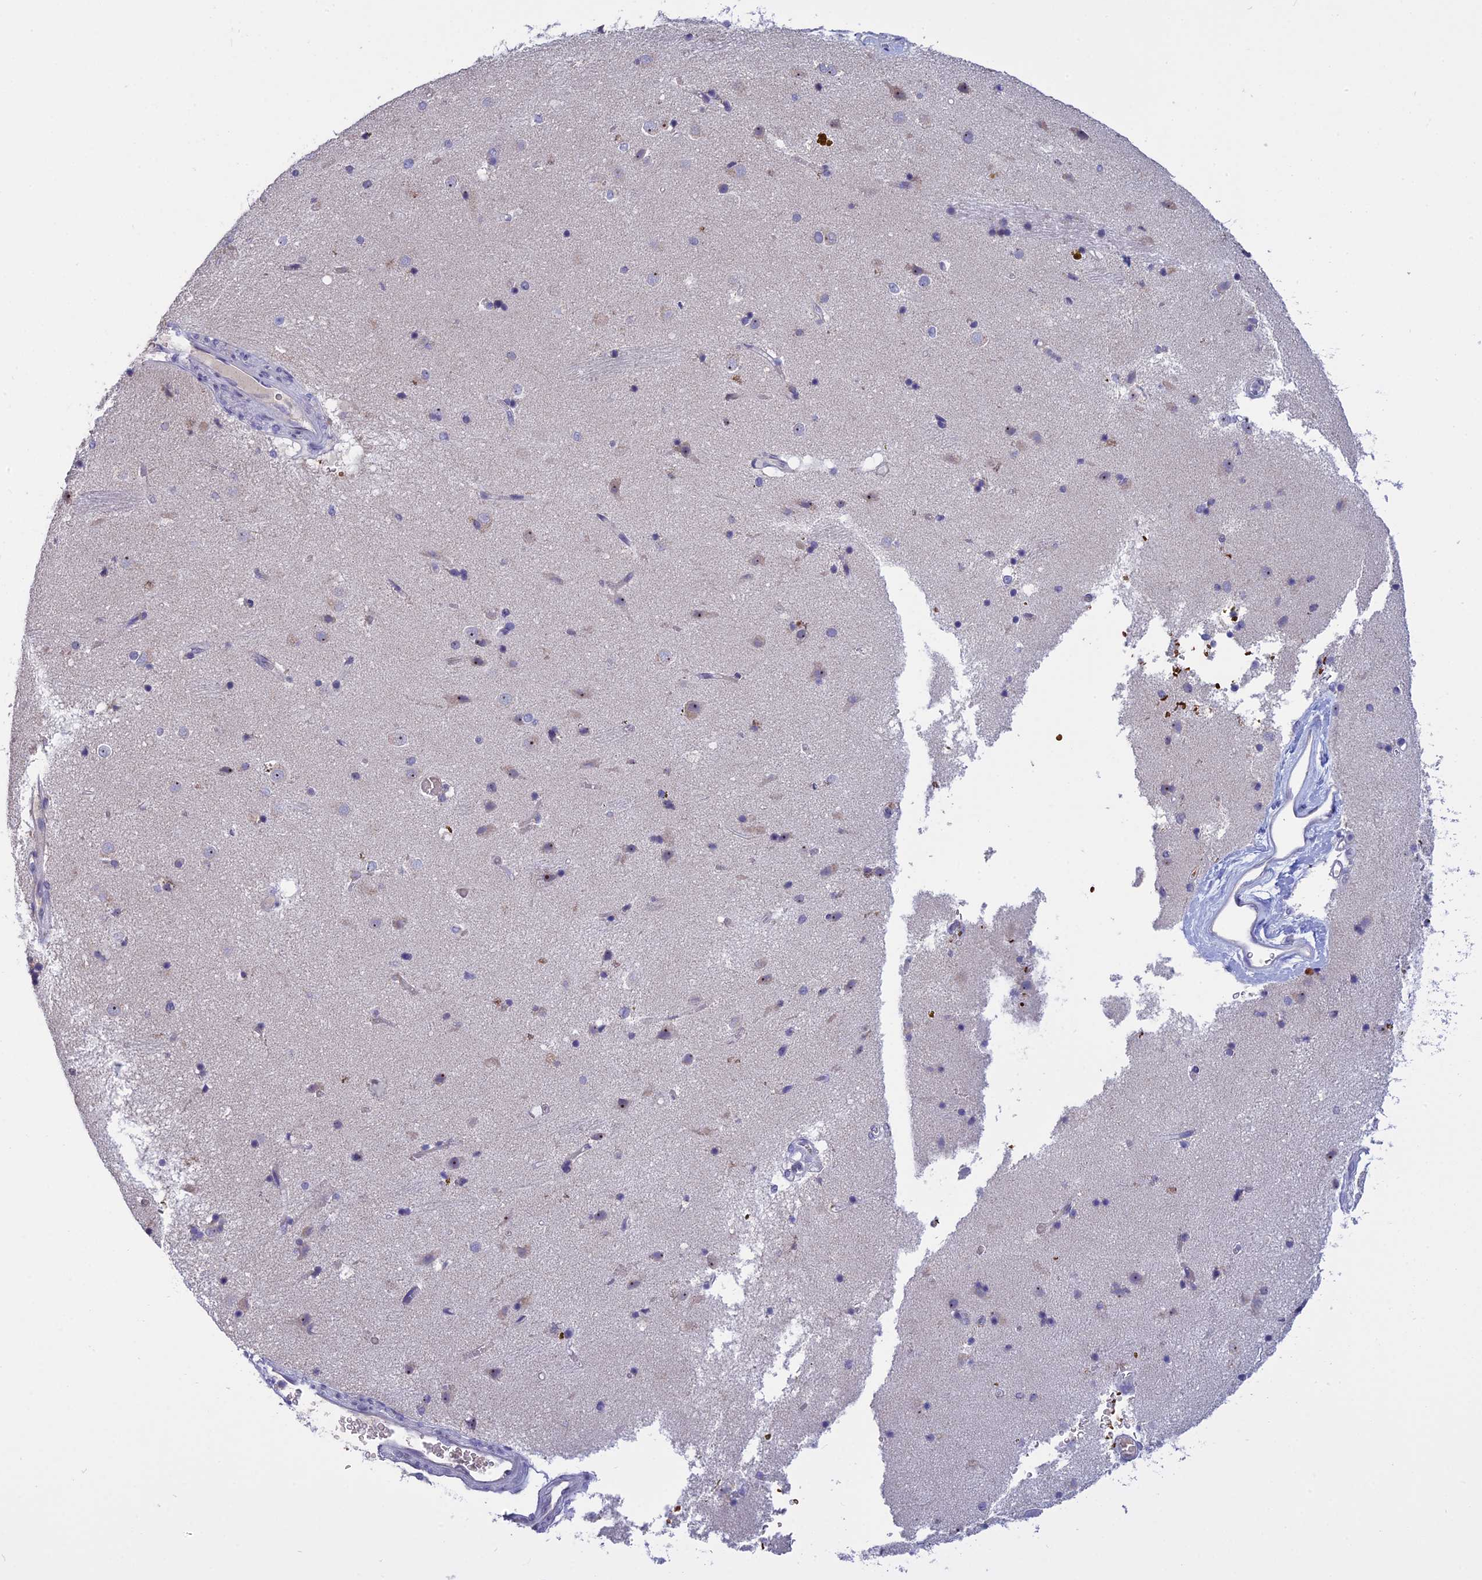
{"staining": {"intensity": "negative", "quantity": "none", "location": "none"}, "tissue": "caudate", "cell_type": "Glial cells", "image_type": "normal", "snomed": [{"axis": "morphology", "description": "Normal tissue, NOS"}, {"axis": "topography", "description": "Lateral ventricle wall"}], "caption": "A high-resolution histopathology image shows immunohistochemistry (IHC) staining of benign caudate, which reveals no significant positivity in glial cells.", "gene": "KNOP1", "patient": {"sex": "male", "age": 70}}